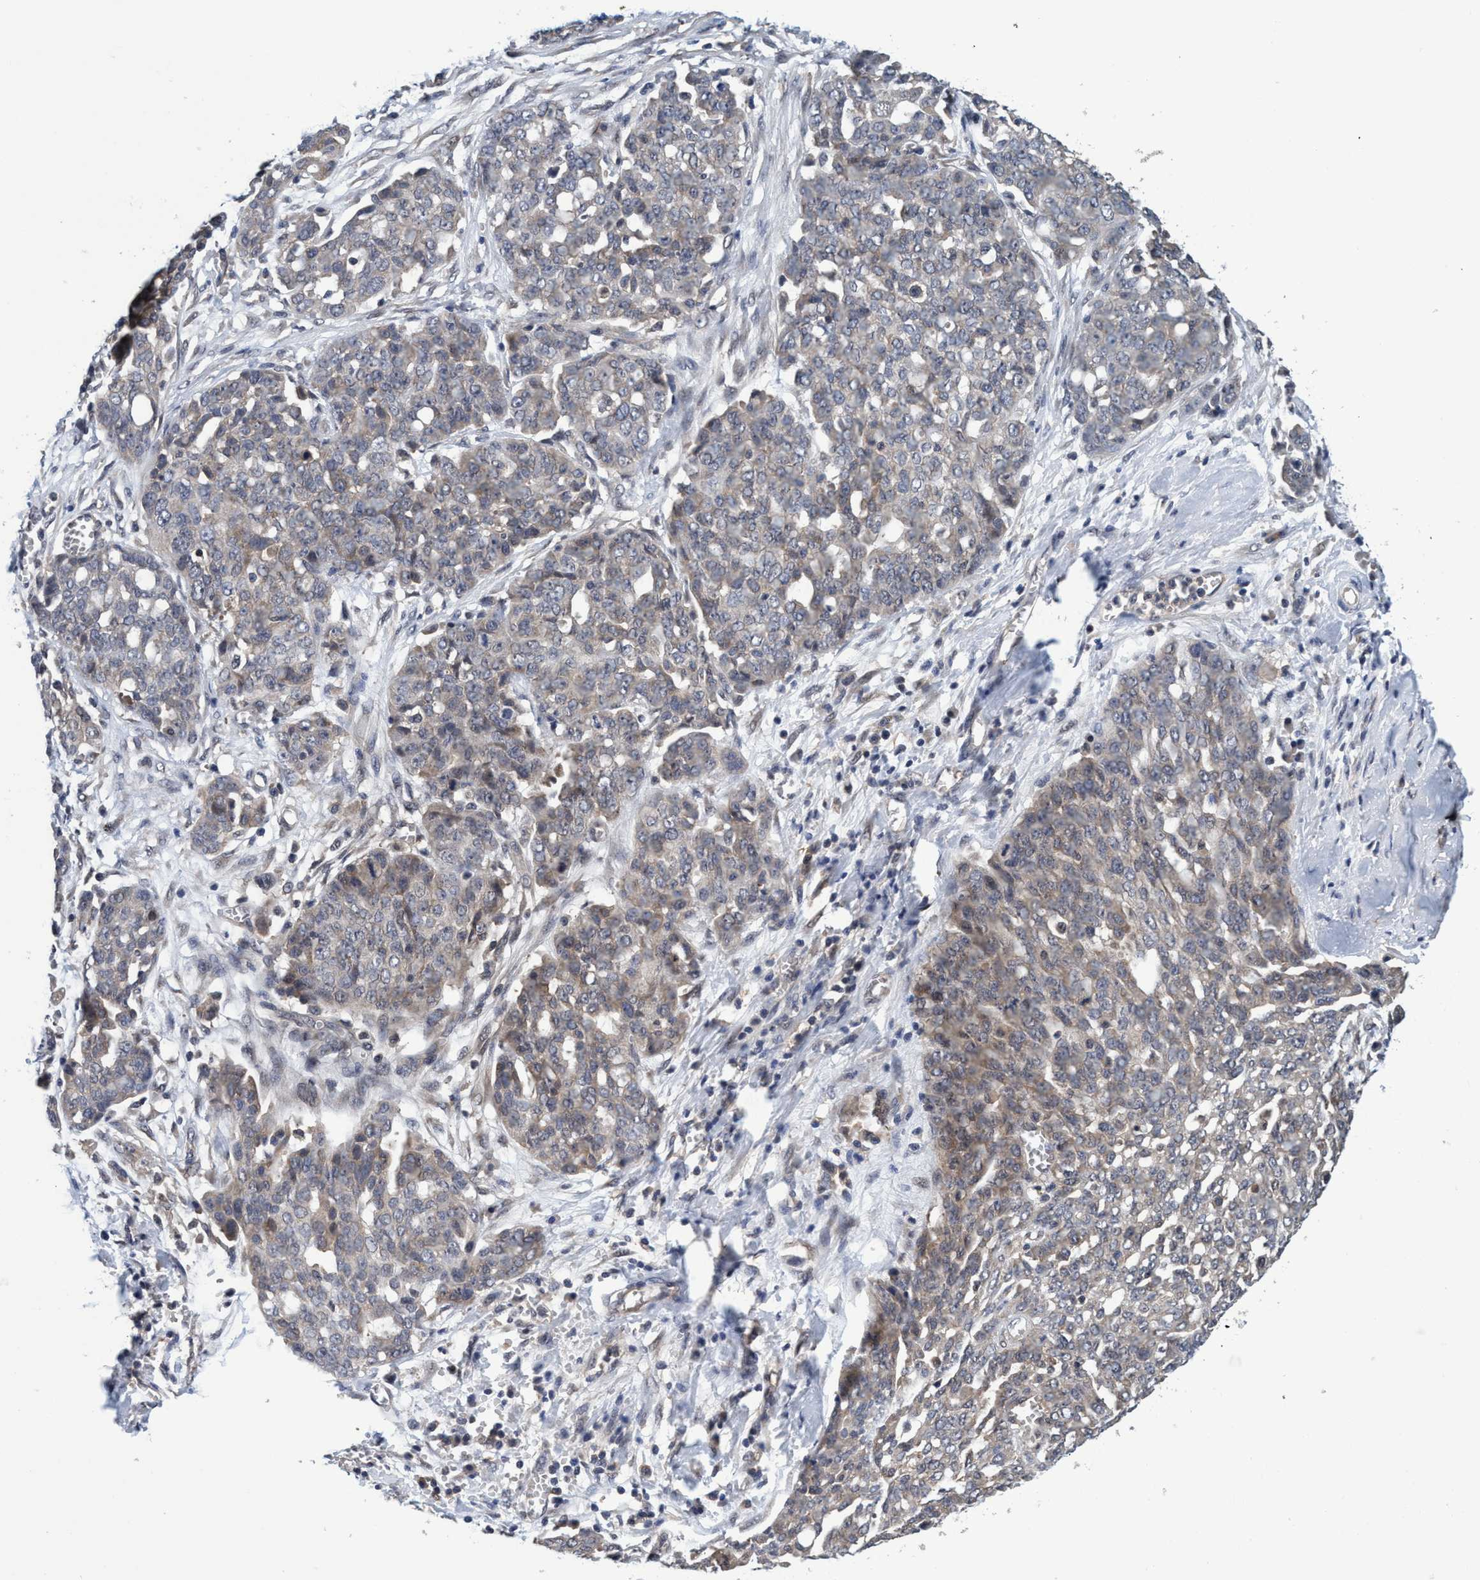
{"staining": {"intensity": "weak", "quantity": ">75%", "location": "cytoplasmic/membranous"}, "tissue": "ovarian cancer", "cell_type": "Tumor cells", "image_type": "cancer", "snomed": [{"axis": "morphology", "description": "Cystadenocarcinoma, serous, NOS"}, {"axis": "topography", "description": "Soft tissue"}, {"axis": "topography", "description": "Ovary"}], "caption": "About >75% of tumor cells in ovarian cancer (serous cystadenocarcinoma) exhibit weak cytoplasmic/membranous protein staining as visualized by brown immunohistochemical staining.", "gene": "PSMD12", "patient": {"sex": "female", "age": 57}}